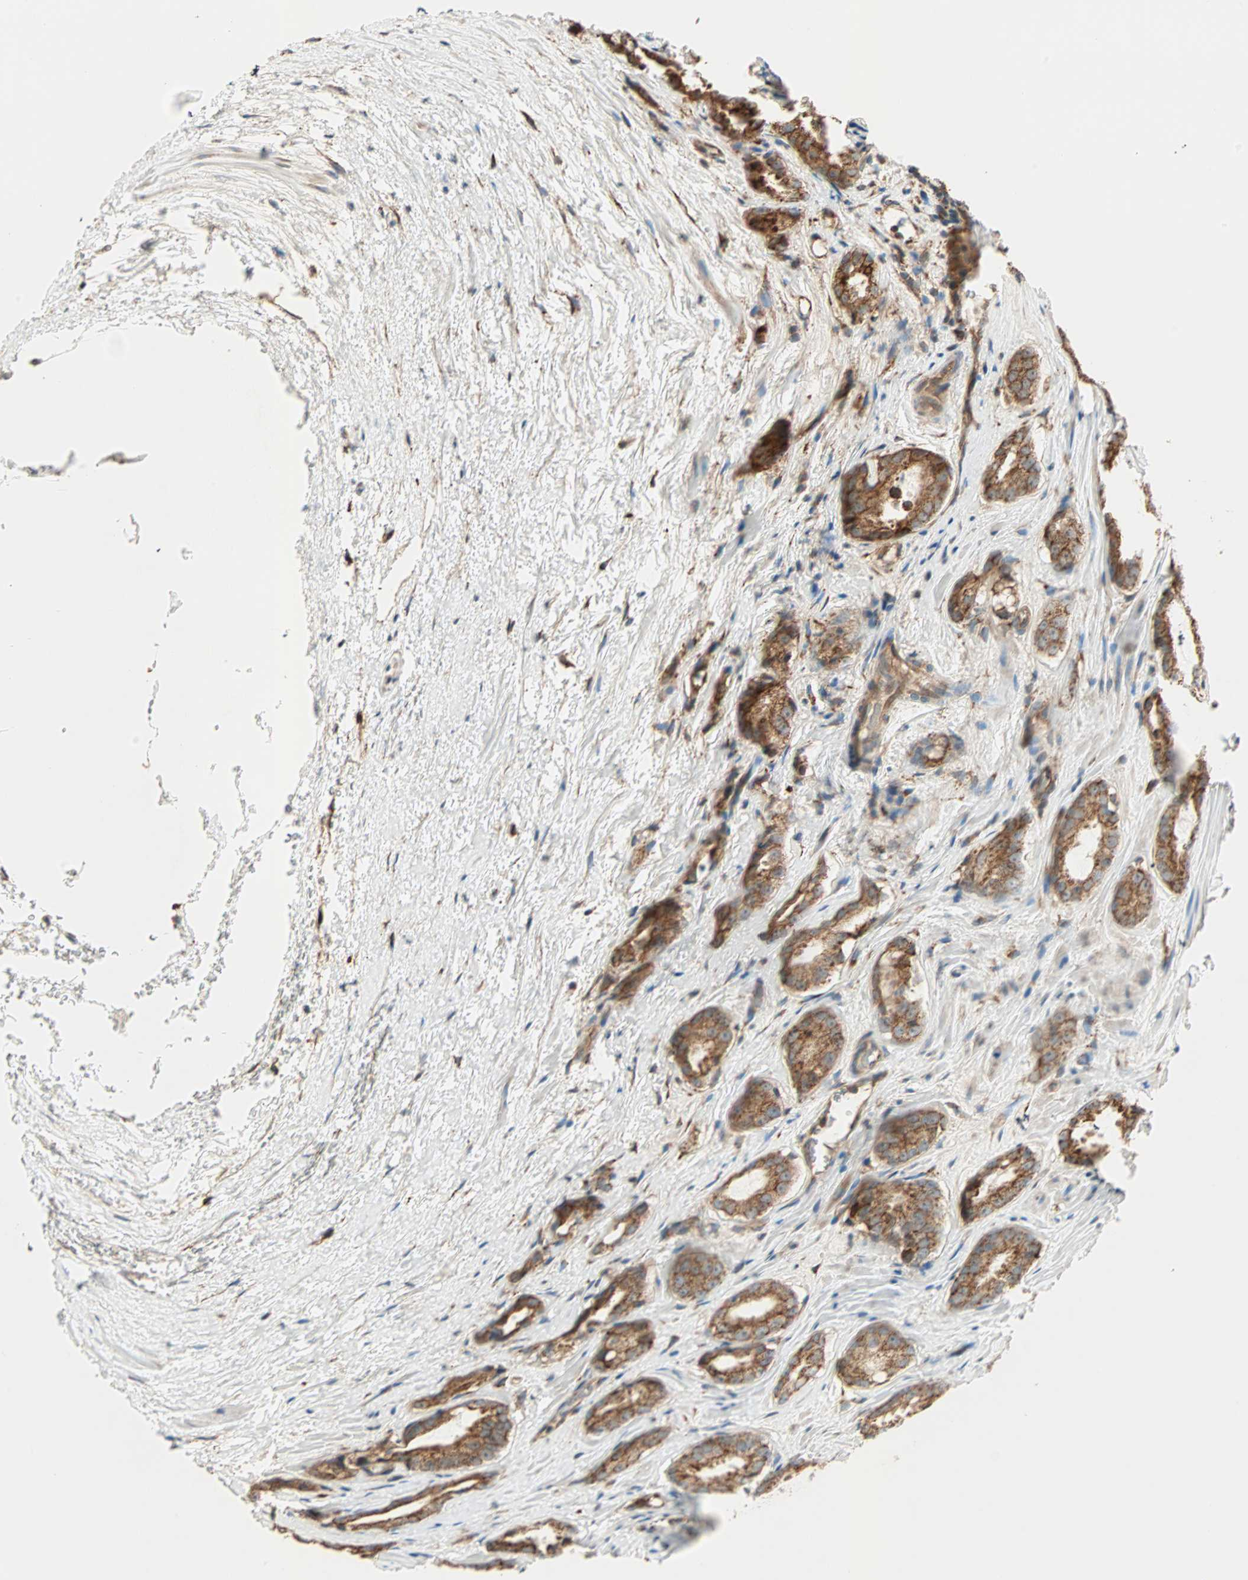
{"staining": {"intensity": "strong", "quantity": ">75%", "location": "cytoplasmic/membranous"}, "tissue": "prostate cancer", "cell_type": "Tumor cells", "image_type": "cancer", "snomed": [{"axis": "morphology", "description": "Adenocarcinoma, High grade"}, {"axis": "topography", "description": "Prostate"}], "caption": "Protein staining demonstrates strong cytoplasmic/membranous staining in approximately >75% of tumor cells in adenocarcinoma (high-grade) (prostate). (Brightfield microscopy of DAB IHC at high magnification).", "gene": "P4HA1", "patient": {"sex": "male", "age": 64}}